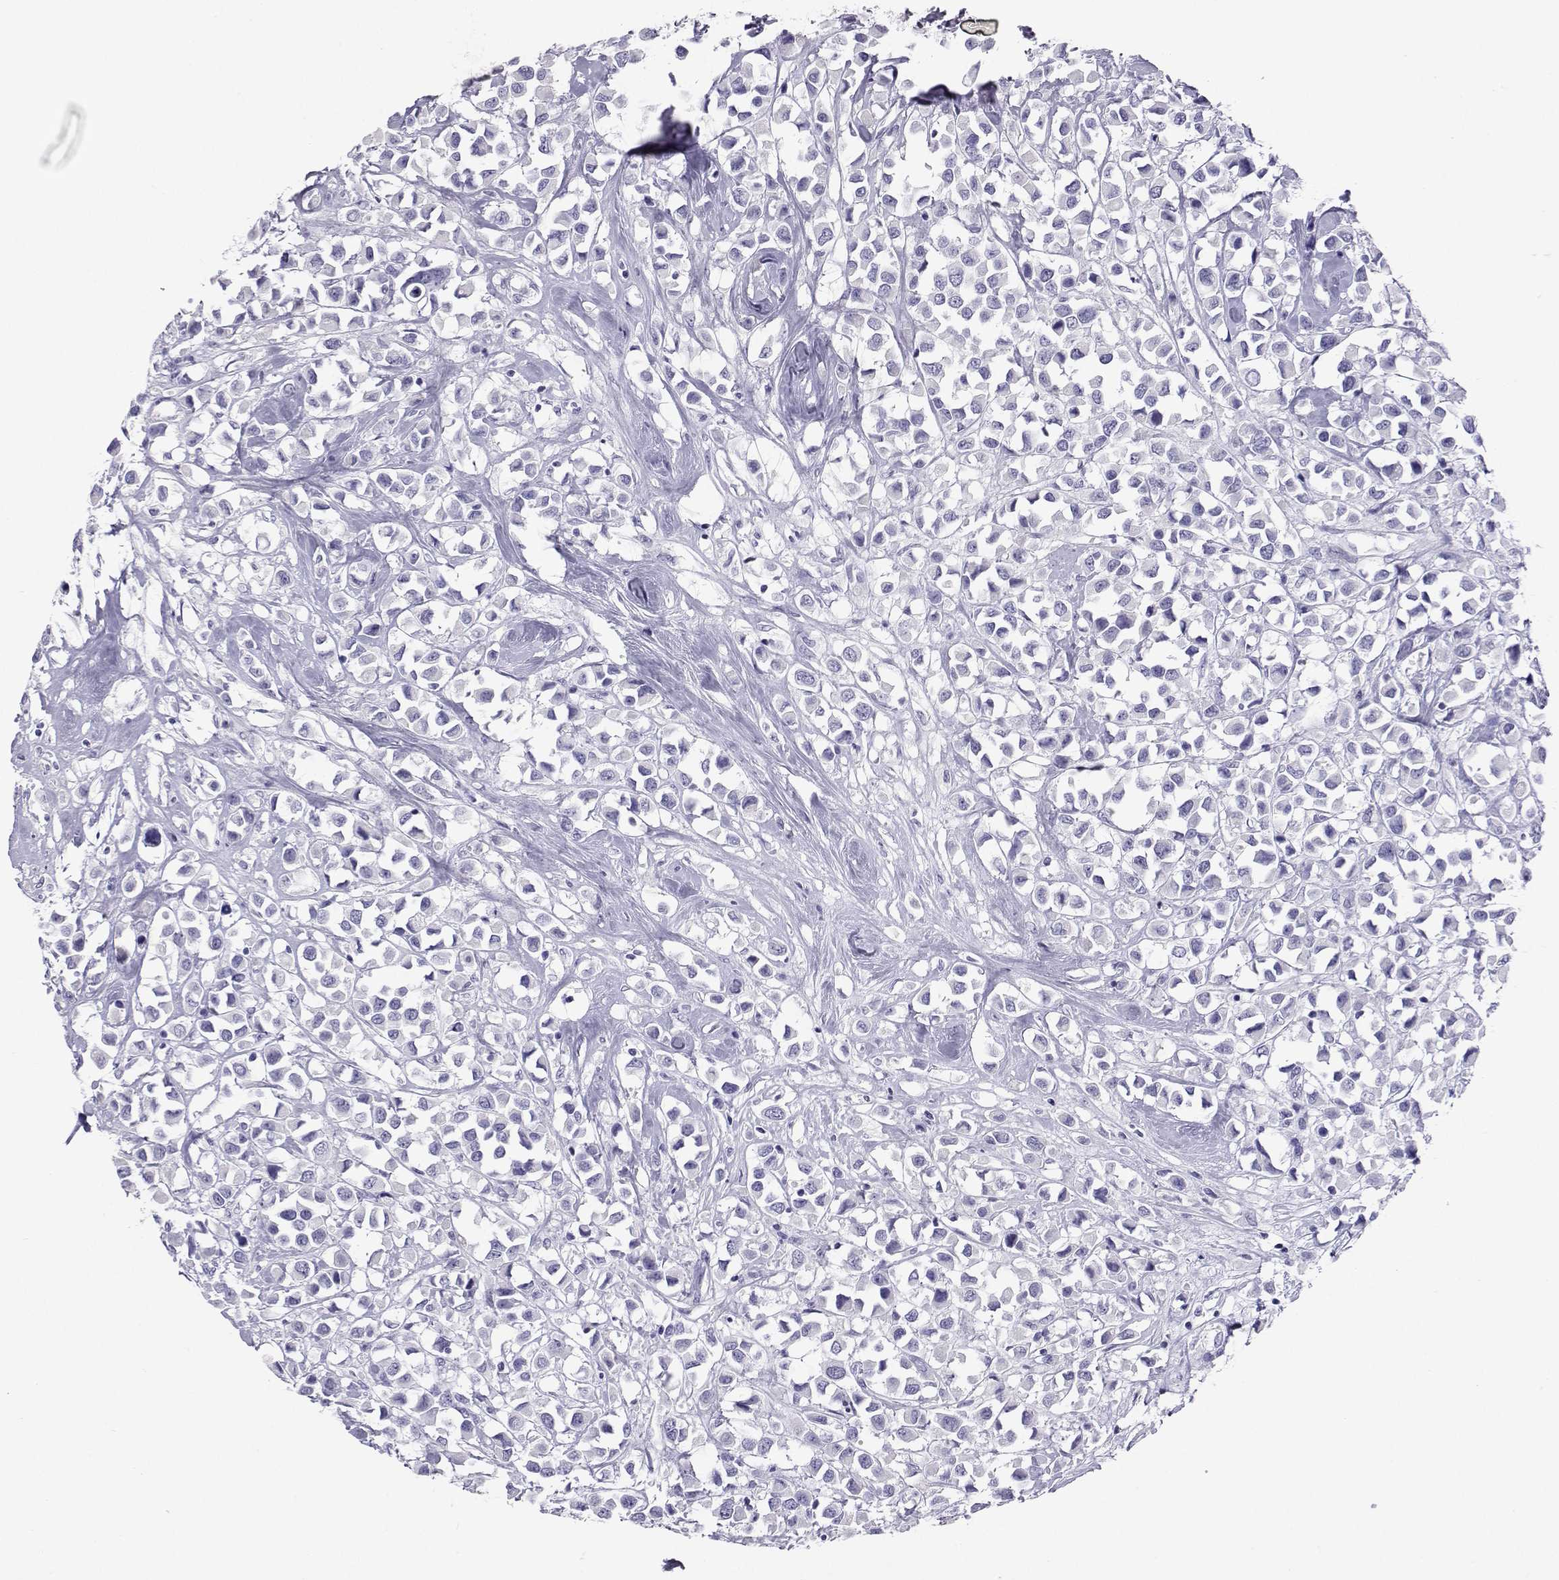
{"staining": {"intensity": "negative", "quantity": "none", "location": "none"}, "tissue": "breast cancer", "cell_type": "Tumor cells", "image_type": "cancer", "snomed": [{"axis": "morphology", "description": "Duct carcinoma"}, {"axis": "topography", "description": "Breast"}], "caption": "DAB immunohistochemical staining of invasive ductal carcinoma (breast) displays no significant expression in tumor cells.", "gene": "PLIN4", "patient": {"sex": "female", "age": 61}}